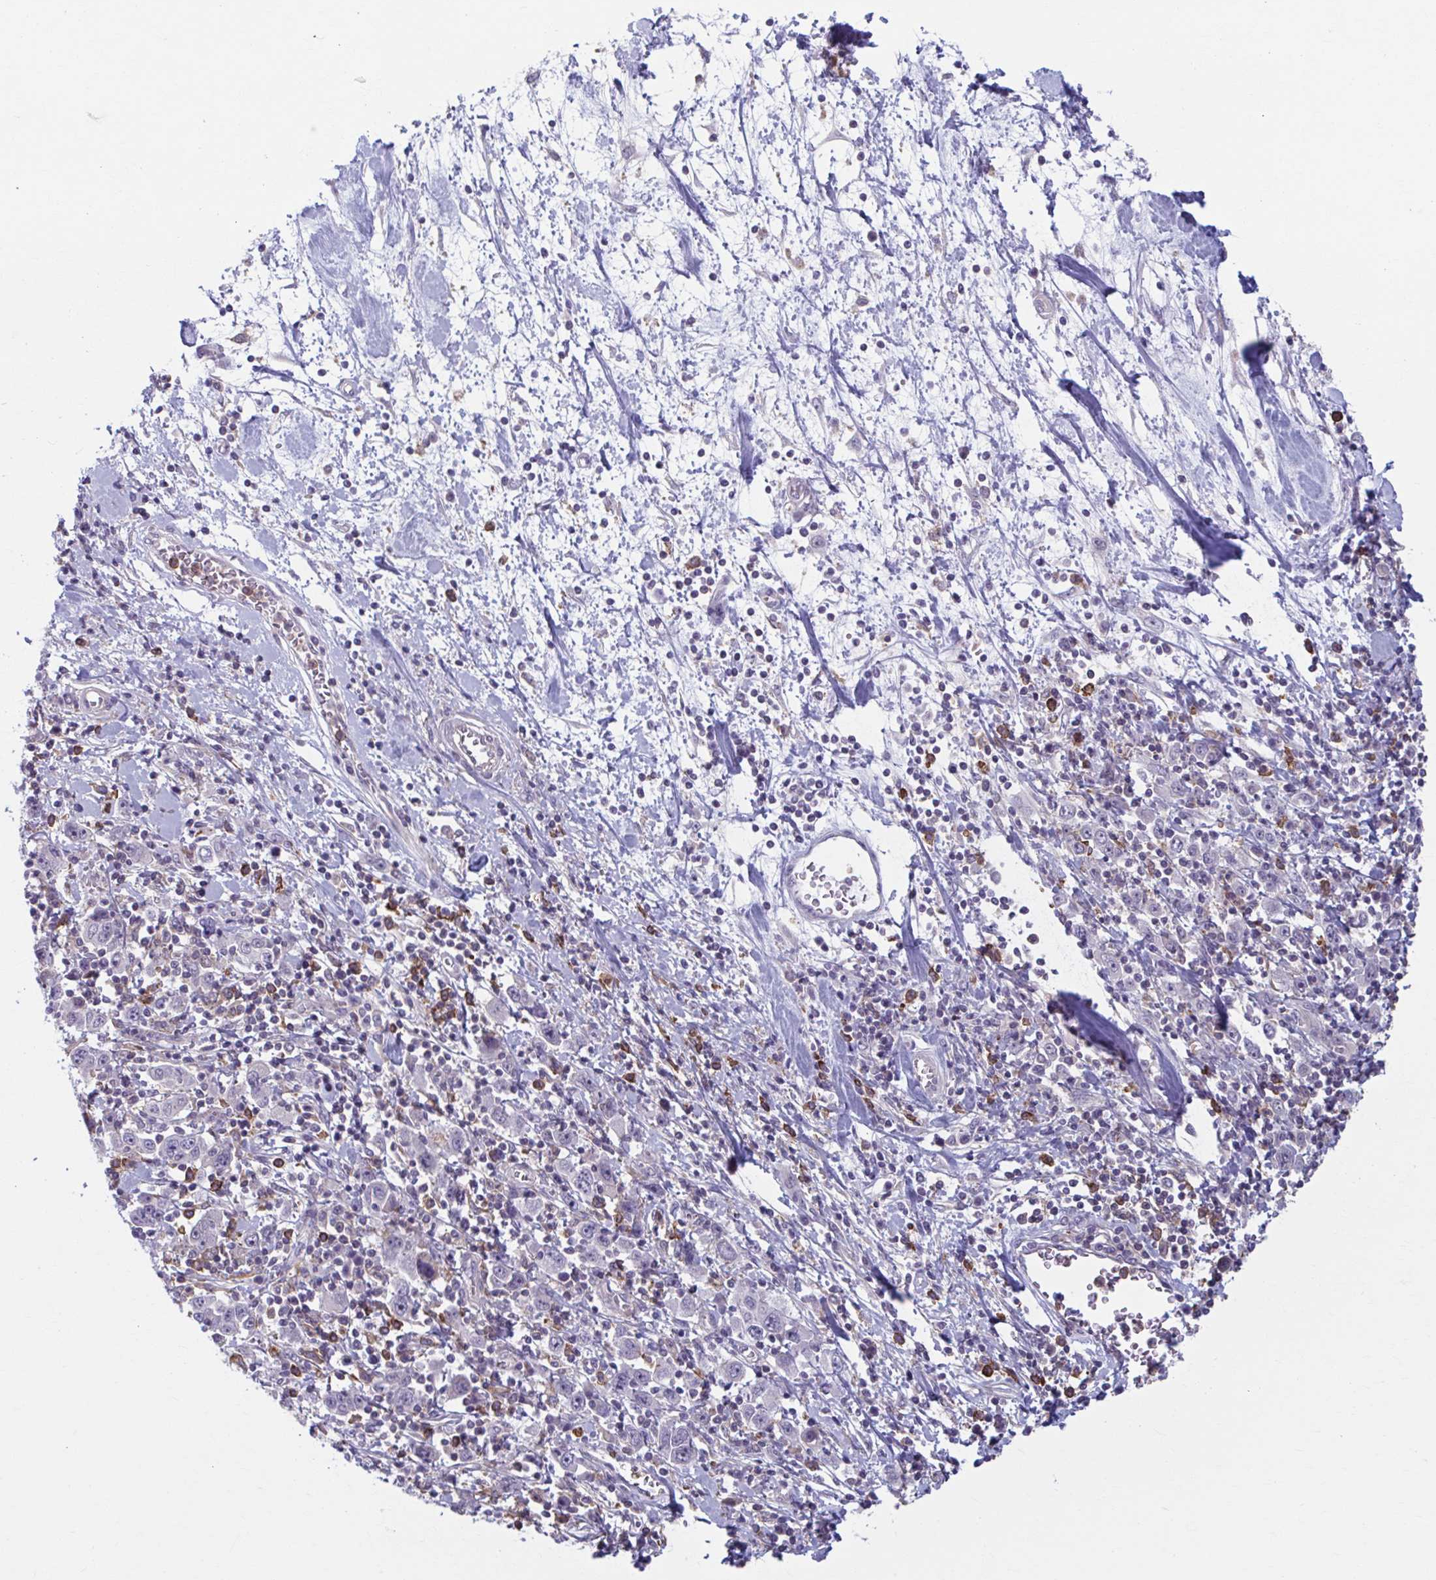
{"staining": {"intensity": "negative", "quantity": "none", "location": "none"}, "tissue": "stomach cancer", "cell_type": "Tumor cells", "image_type": "cancer", "snomed": [{"axis": "morphology", "description": "Normal tissue, NOS"}, {"axis": "morphology", "description": "Adenocarcinoma, NOS"}, {"axis": "topography", "description": "Stomach, upper"}, {"axis": "topography", "description": "Stomach"}], "caption": "Image shows no significant protein positivity in tumor cells of stomach adenocarcinoma.", "gene": "ADAT3", "patient": {"sex": "male", "age": 59}}